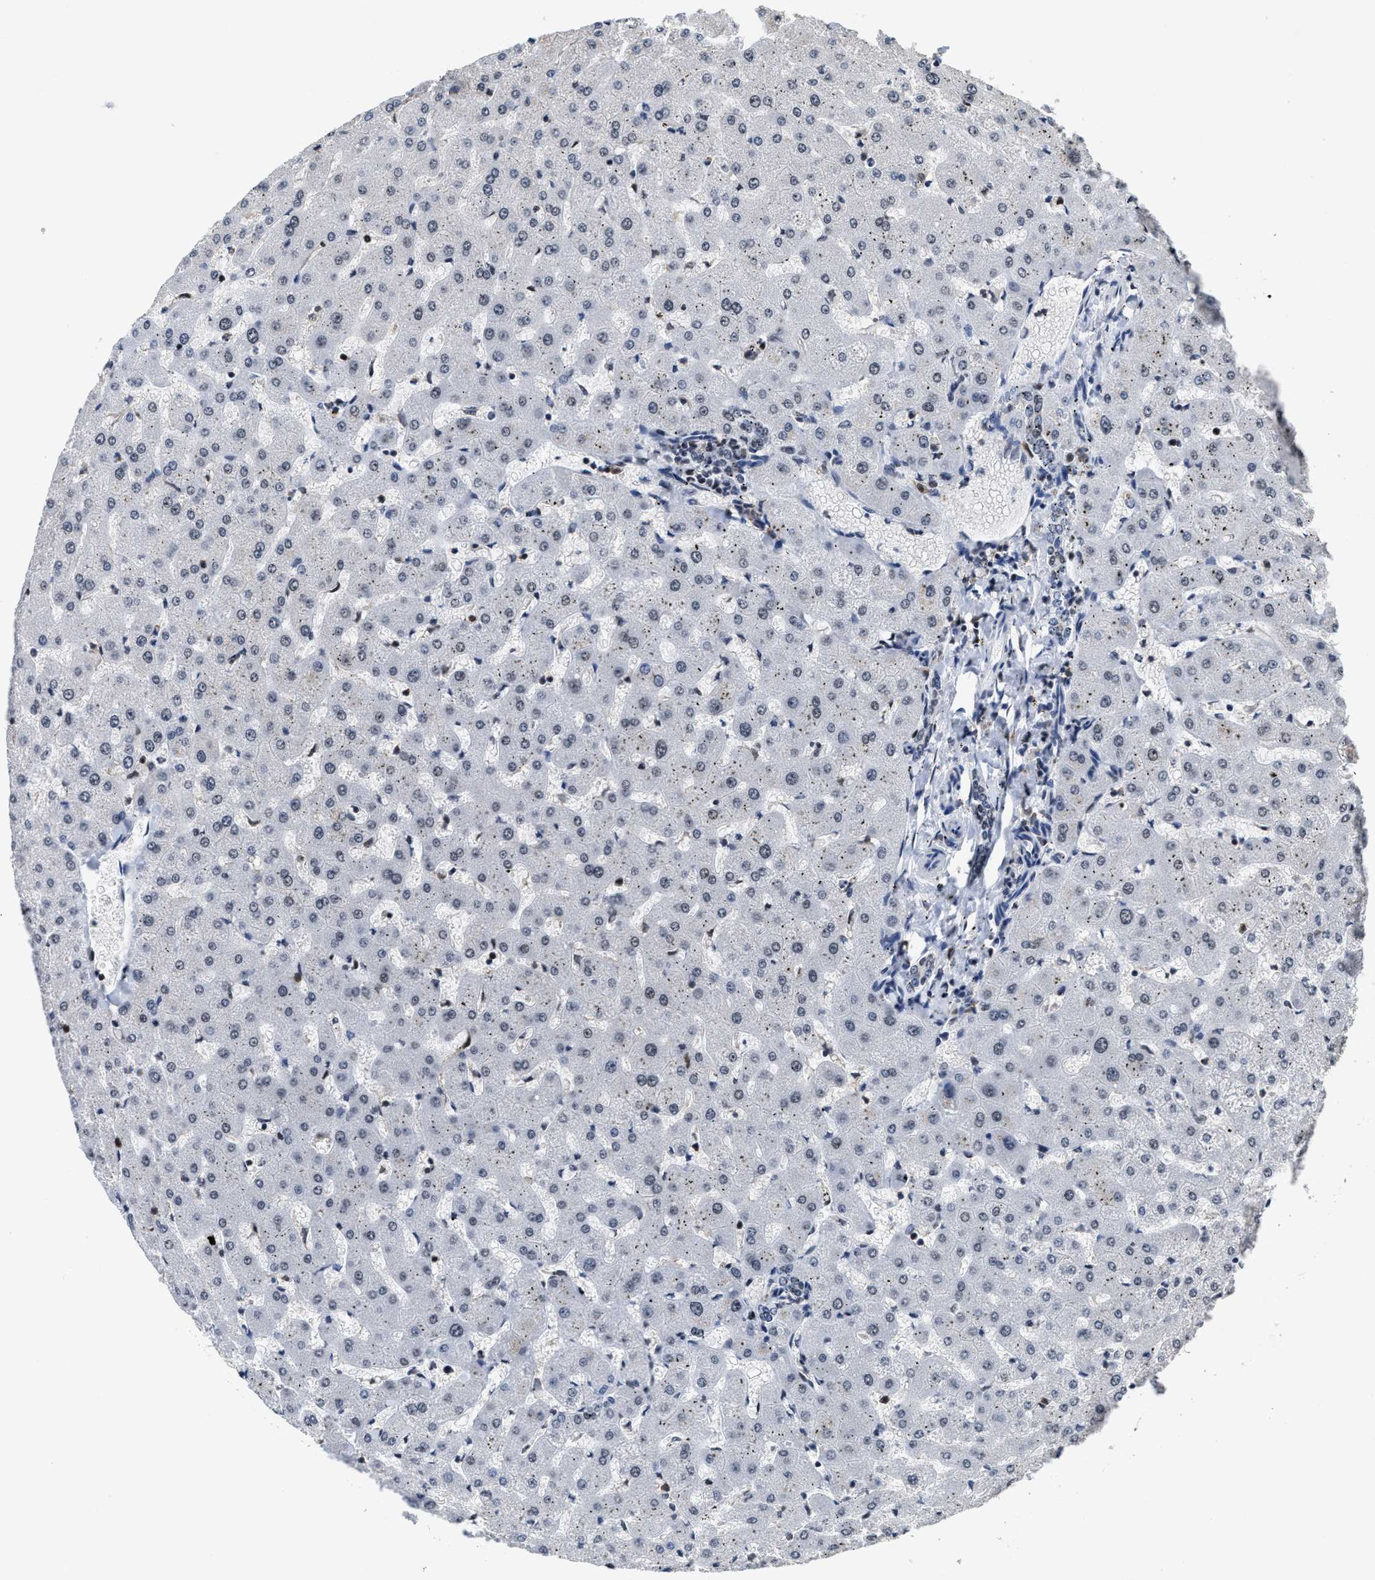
{"staining": {"intensity": "negative", "quantity": "none", "location": "none"}, "tissue": "liver", "cell_type": "Cholangiocytes", "image_type": "normal", "snomed": [{"axis": "morphology", "description": "Normal tissue, NOS"}, {"axis": "topography", "description": "Liver"}], "caption": "An image of liver stained for a protein displays no brown staining in cholangiocytes. (Brightfield microscopy of DAB IHC at high magnification).", "gene": "SUPT16H", "patient": {"sex": "female", "age": 63}}